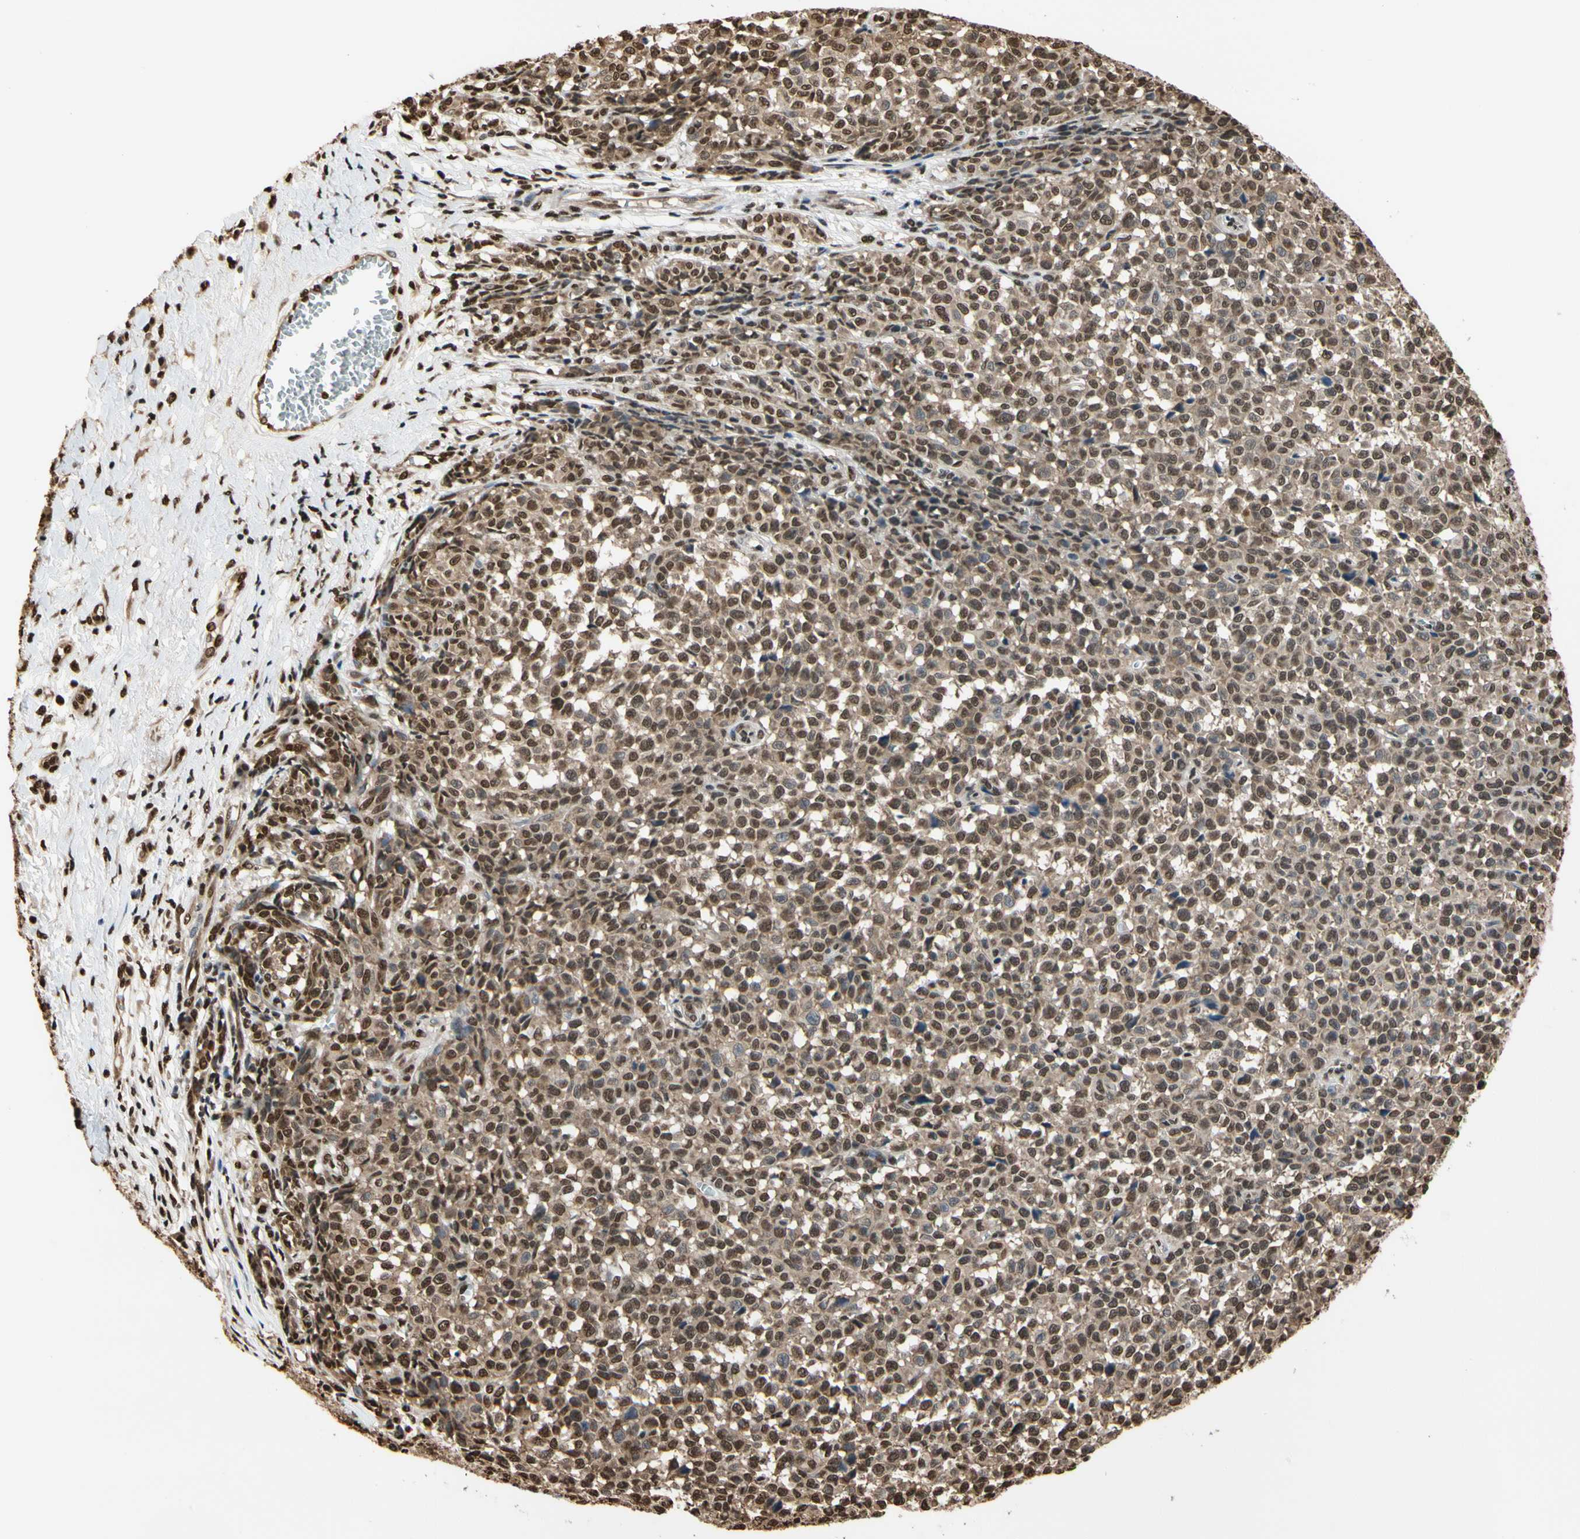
{"staining": {"intensity": "moderate", "quantity": ">75%", "location": "cytoplasmic/membranous,nuclear"}, "tissue": "melanoma", "cell_type": "Tumor cells", "image_type": "cancer", "snomed": [{"axis": "morphology", "description": "Malignant melanoma, NOS"}, {"axis": "topography", "description": "Skin"}], "caption": "Melanoma stained with immunohistochemistry displays moderate cytoplasmic/membranous and nuclear staining in about >75% of tumor cells. Using DAB (3,3'-diaminobenzidine) (brown) and hematoxylin (blue) stains, captured at high magnification using brightfield microscopy.", "gene": "HNRNPK", "patient": {"sex": "female", "age": 82}}